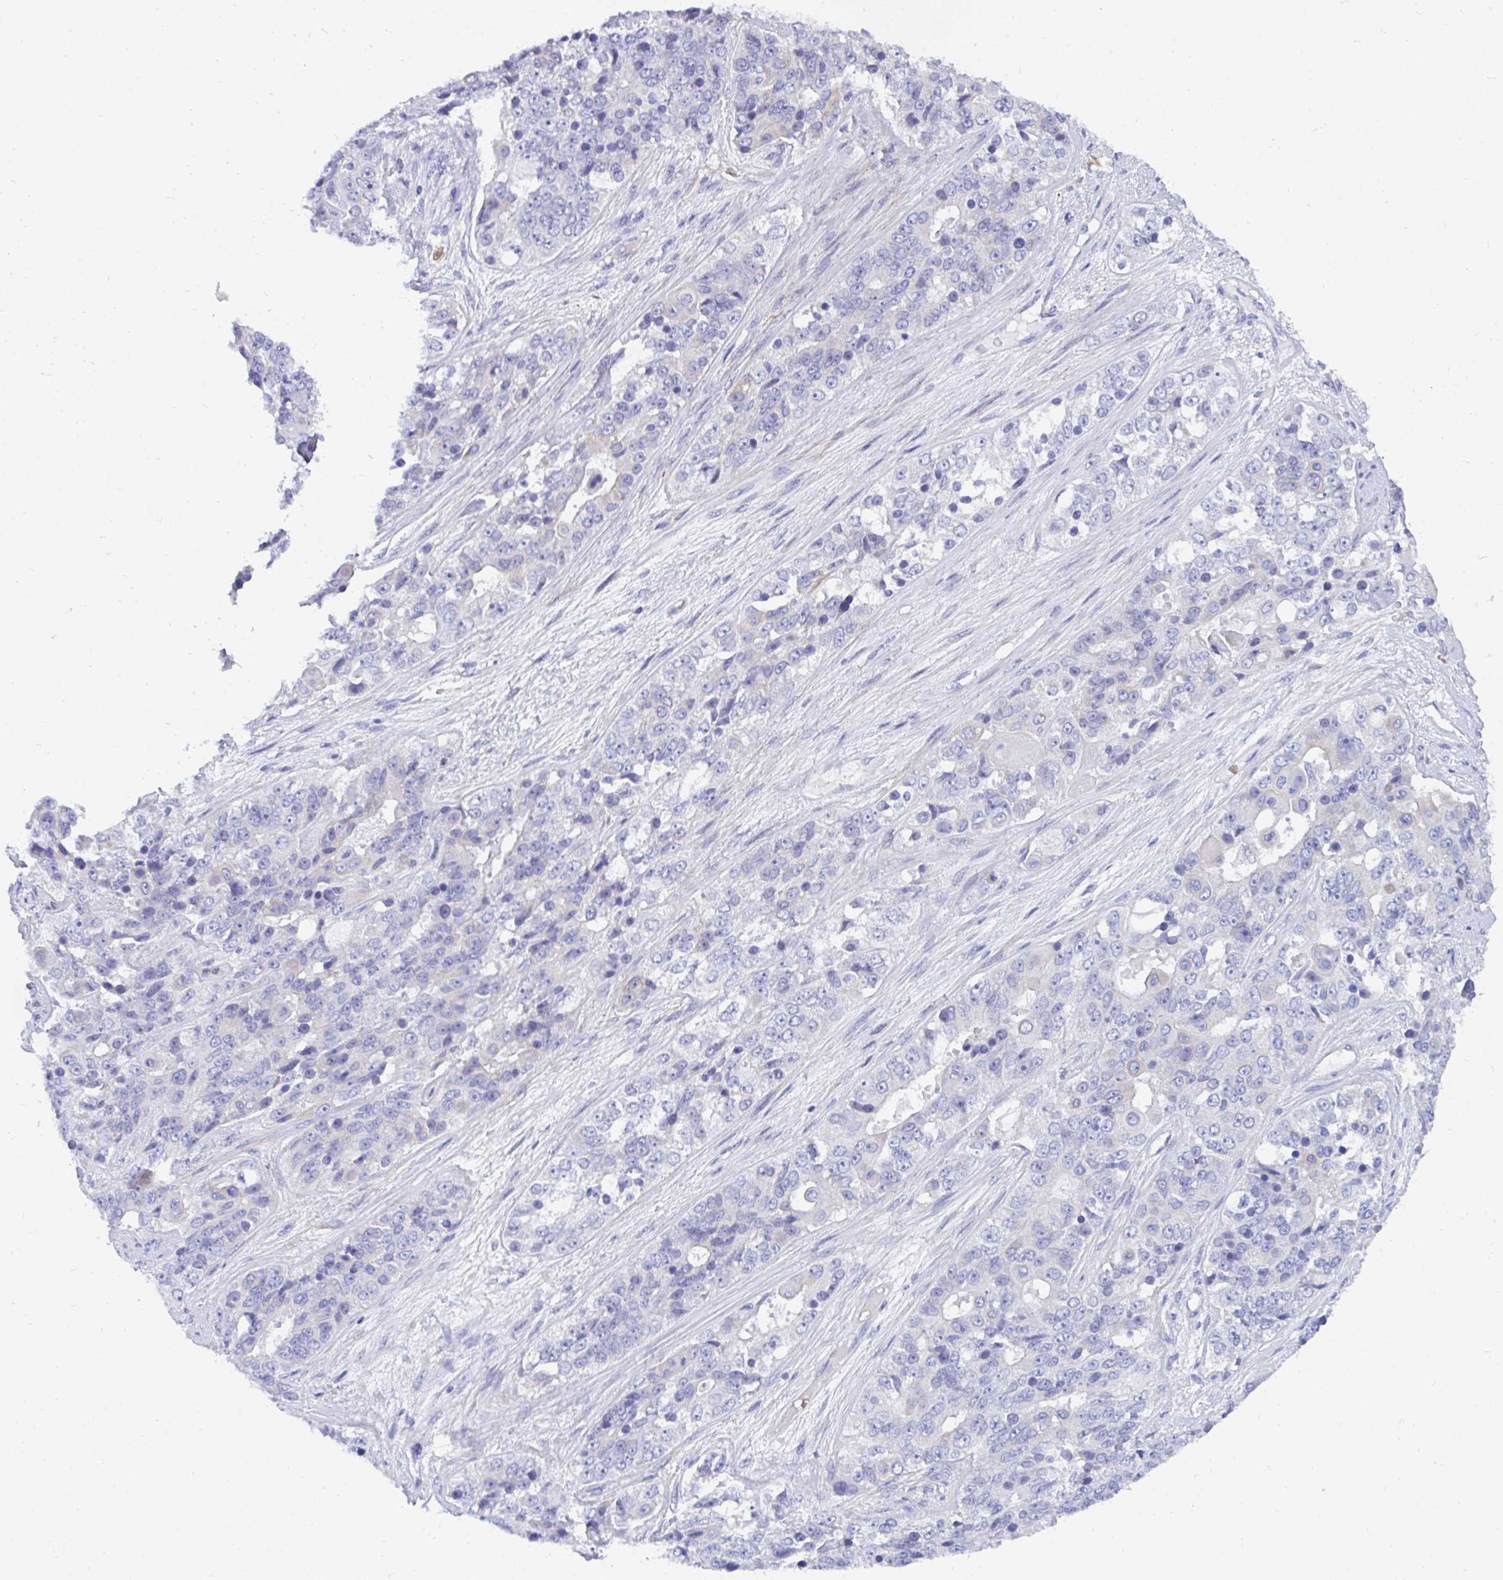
{"staining": {"intensity": "negative", "quantity": "none", "location": "none"}, "tissue": "ovarian cancer", "cell_type": "Tumor cells", "image_type": "cancer", "snomed": [{"axis": "morphology", "description": "Carcinoma, endometroid"}, {"axis": "topography", "description": "Ovary"}], "caption": "Immunohistochemical staining of human endometroid carcinoma (ovarian) exhibits no significant staining in tumor cells.", "gene": "MROH2B", "patient": {"sex": "female", "age": 51}}